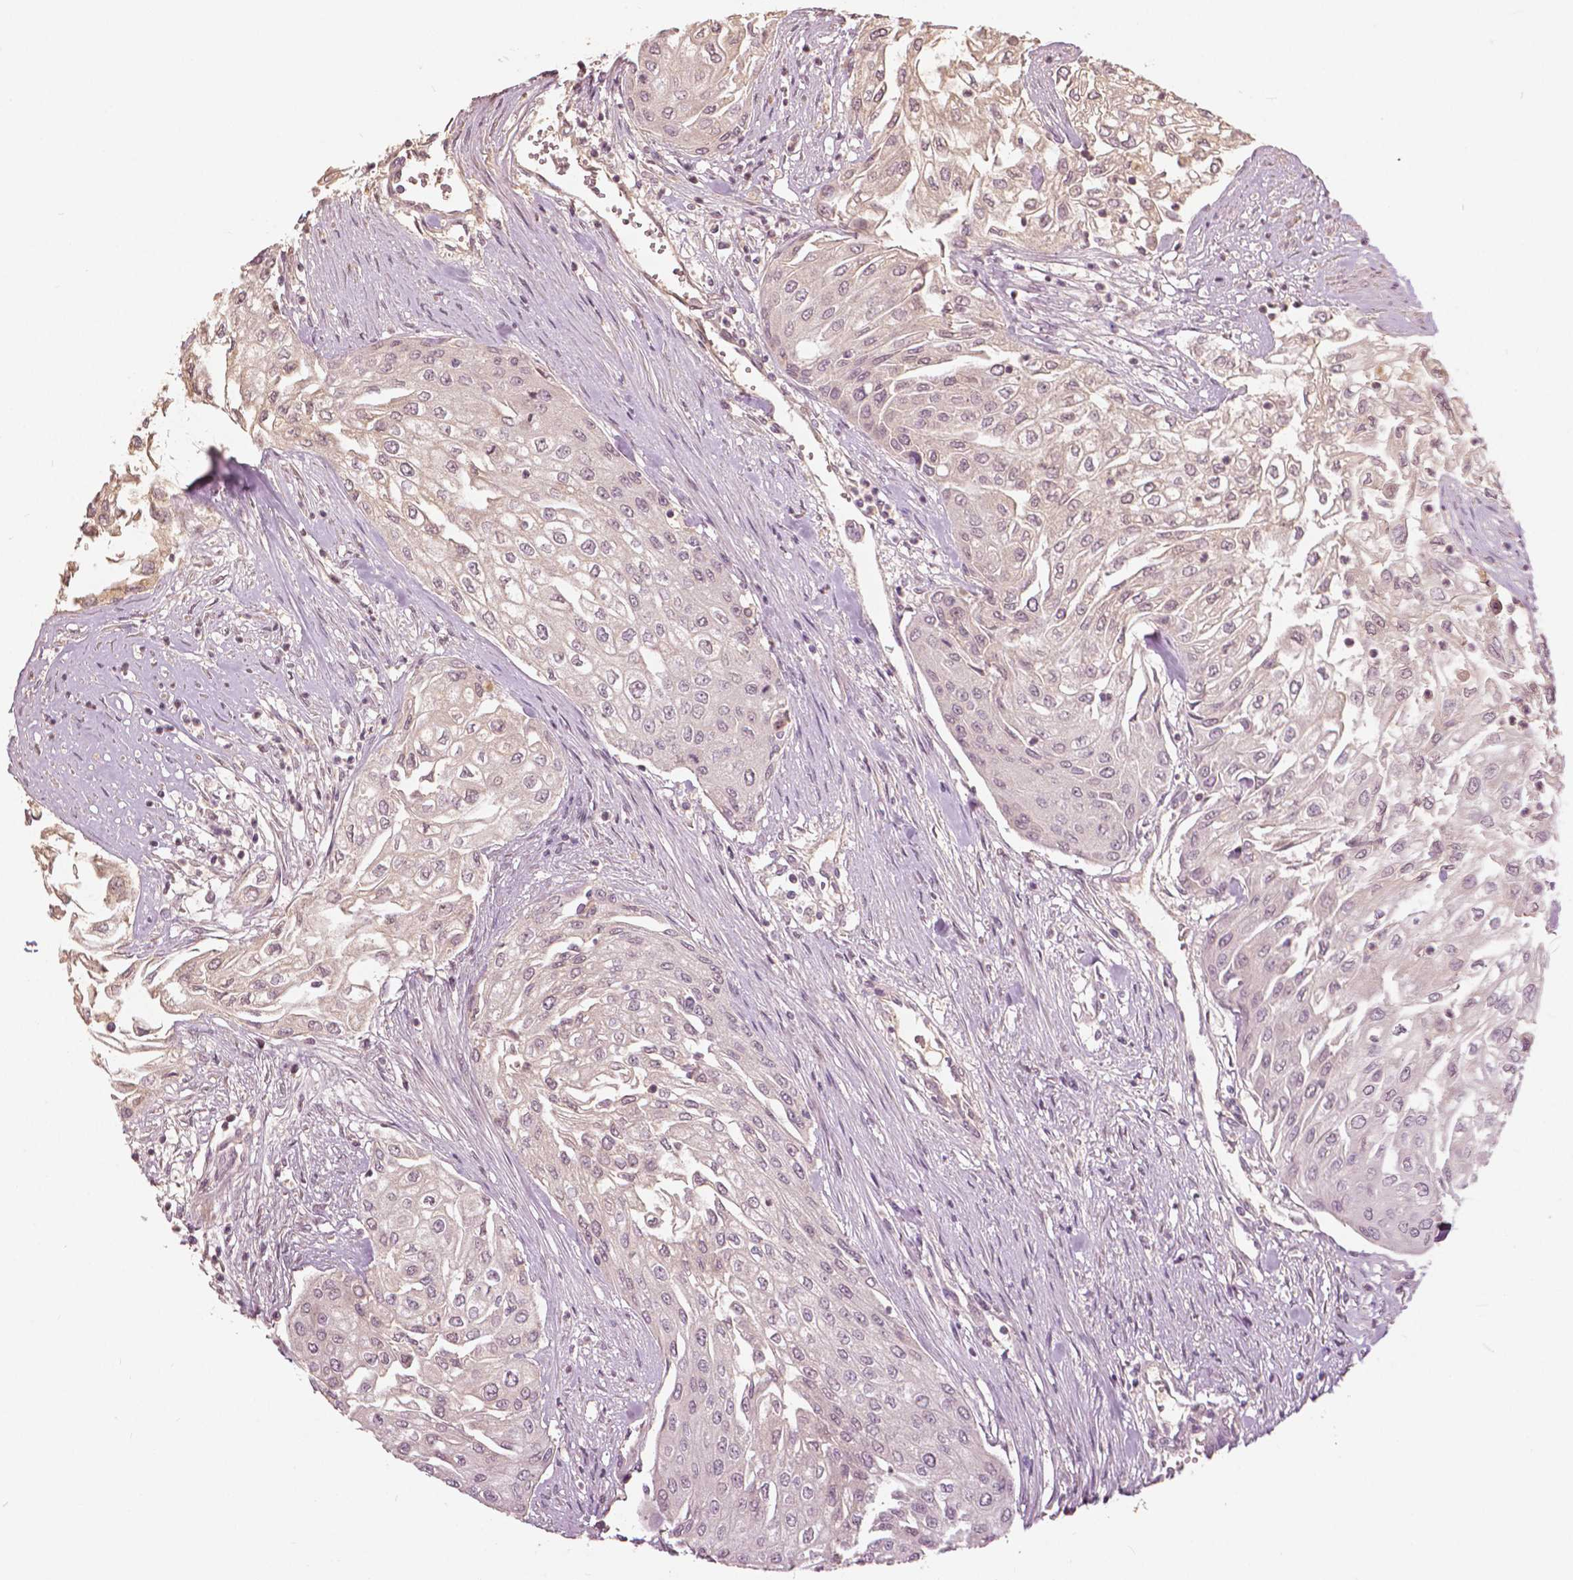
{"staining": {"intensity": "negative", "quantity": "none", "location": "none"}, "tissue": "urothelial cancer", "cell_type": "Tumor cells", "image_type": "cancer", "snomed": [{"axis": "morphology", "description": "Urothelial carcinoma, High grade"}, {"axis": "topography", "description": "Urinary bladder"}], "caption": "There is no significant staining in tumor cells of high-grade urothelial carcinoma.", "gene": "ANGPTL4", "patient": {"sex": "male", "age": 62}}